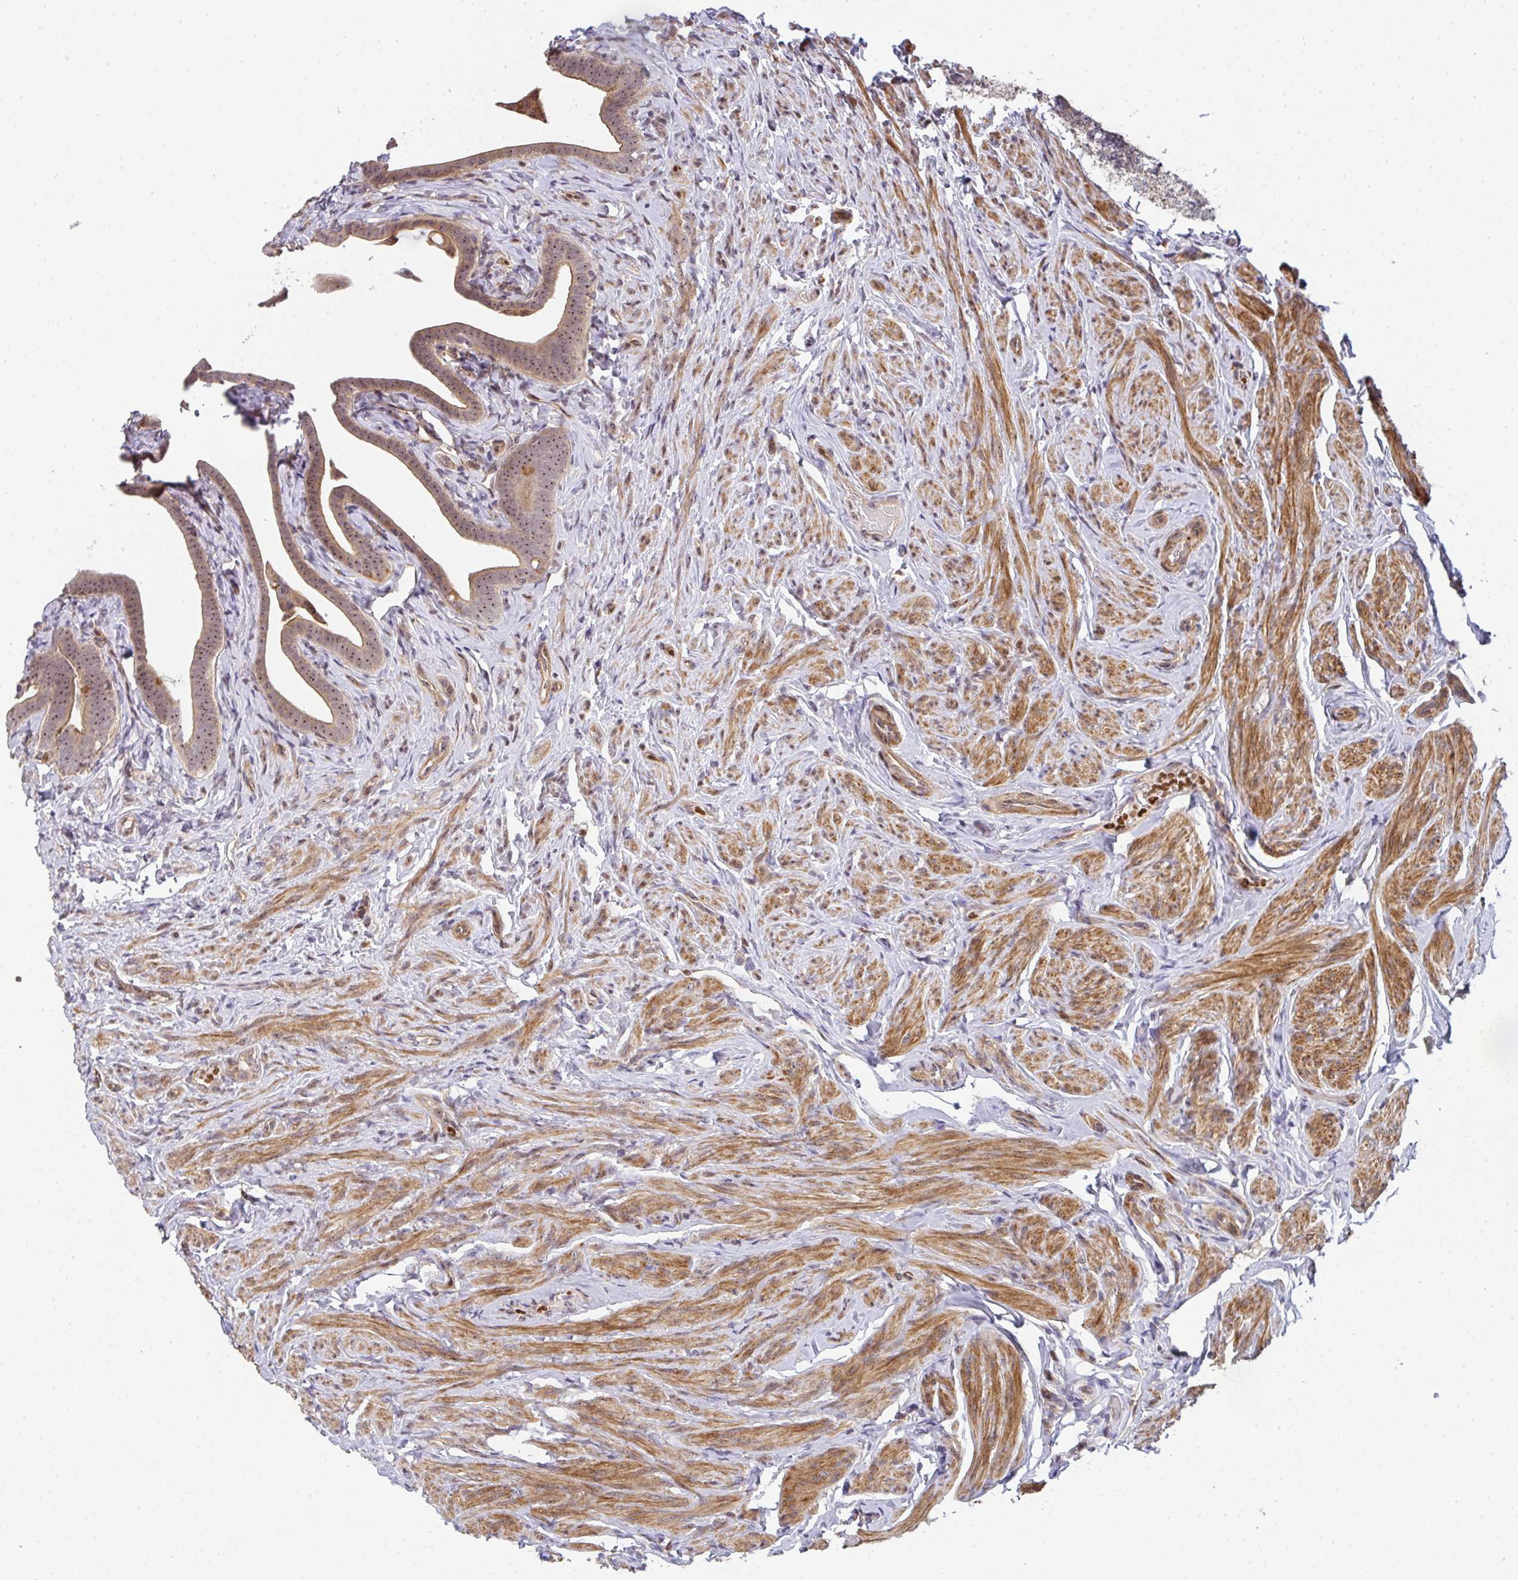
{"staining": {"intensity": "moderate", "quantity": ">75%", "location": "cytoplasmic/membranous,nuclear"}, "tissue": "fallopian tube", "cell_type": "Glandular cells", "image_type": "normal", "snomed": [{"axis": "morphology", "description": "Normal tissue, NOS"}, {"axis": "topography", "description": "Fallopian tube"}], "caption": "Protein expression analysis of unremarkable human fallopian tube reveals moderate cytoplasmic/membranous,nuclear positivity in approximately >75% of glandular cells. The staining is performed using DAB (3,3'-diaminobenzidine) brown chromogen to label protein expression. The nuclei are counter-stained blue using hematoxylin.", "gene": "SIMC1", "patient": {"sex": "female", "age": 69}}